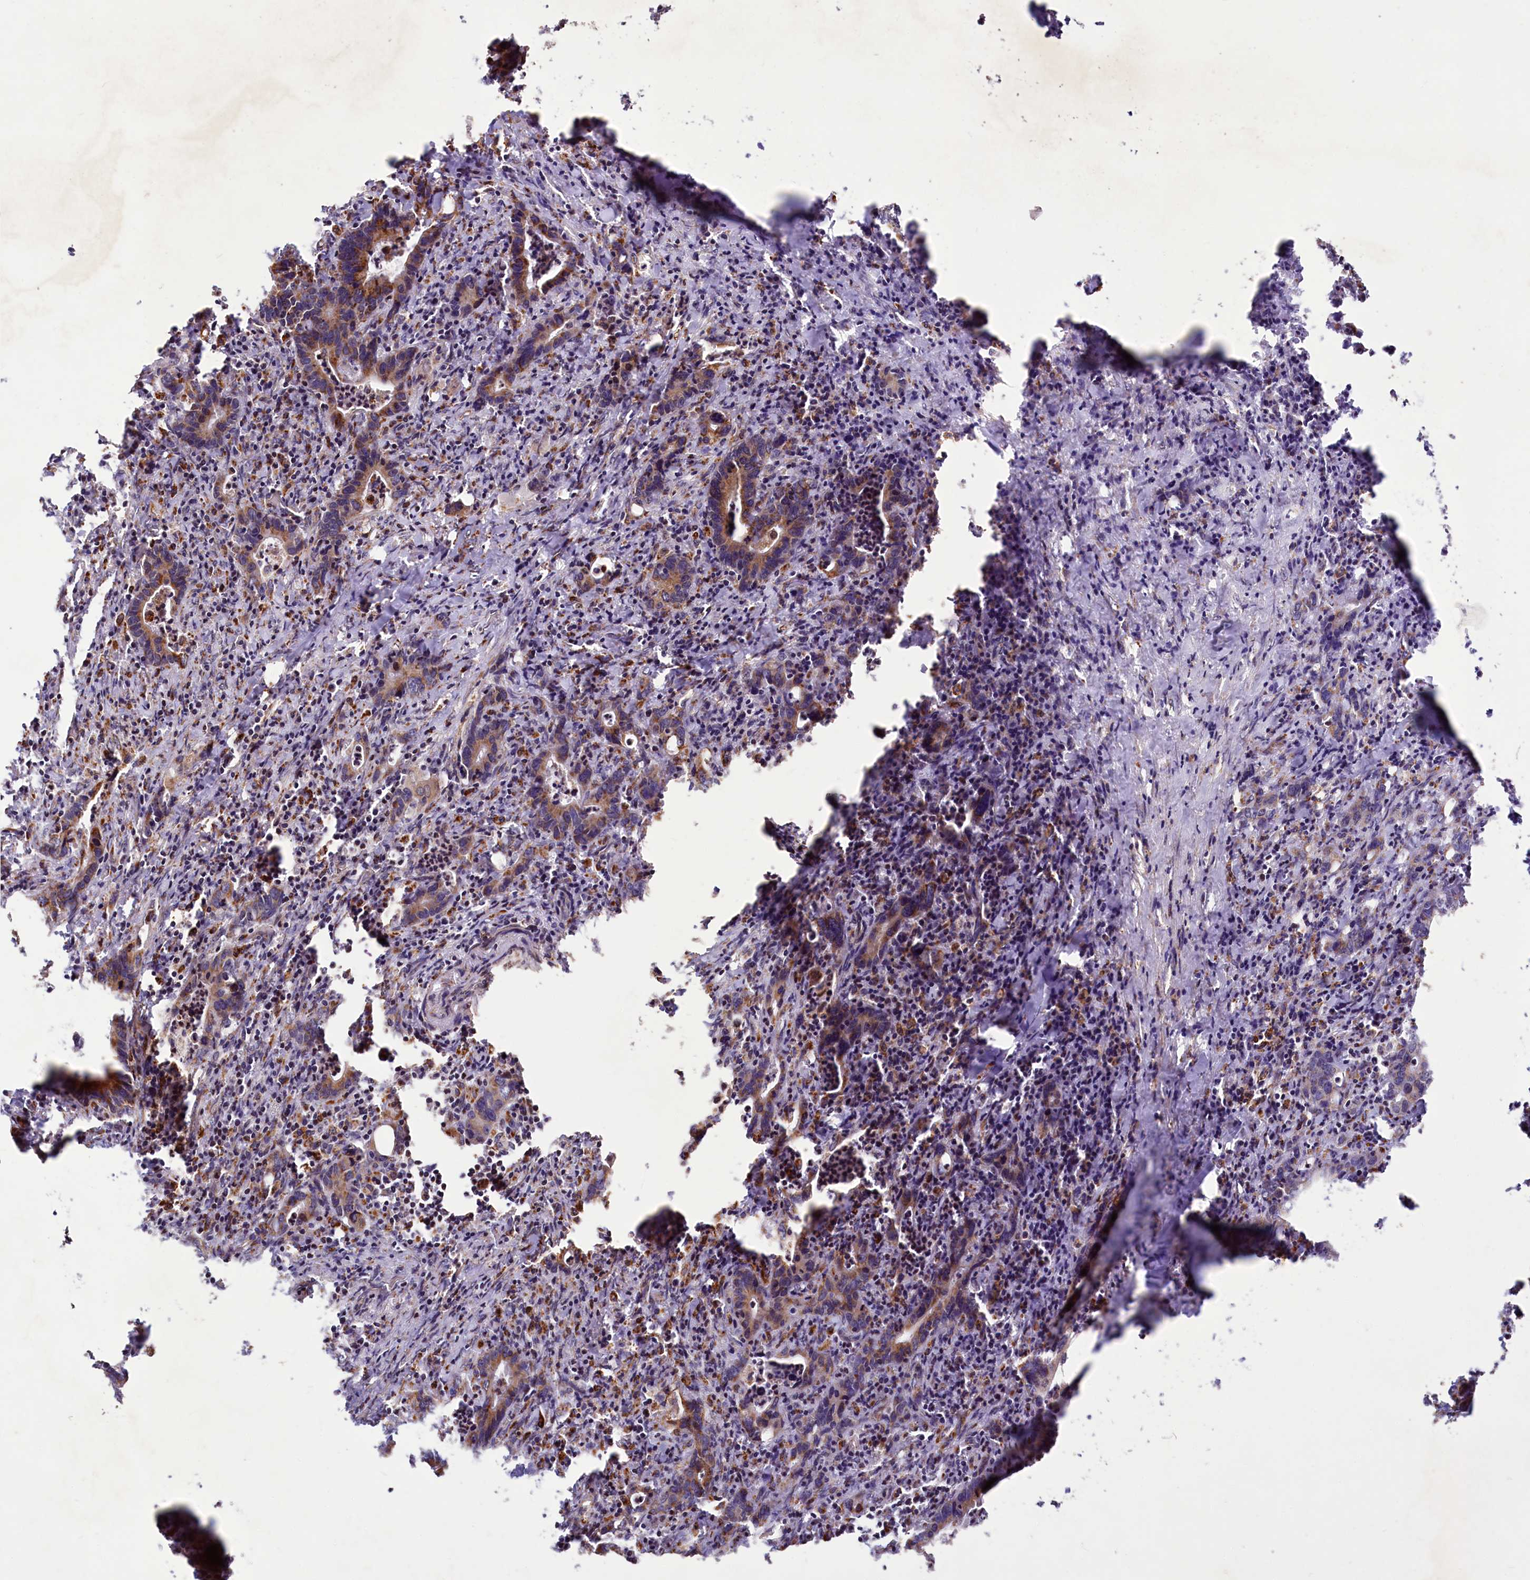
{"staining": {"intensity": "moderate", "quantity": ">75%", "location": "cytoplasmic/membranous"}, "tissue": "colorectal cancer", "cell_type": "Tumor cells", "image_type": "cancer", "snomed": [{"axis": "morphology", "description": "Adenocarcinoma, NOS"}, {"axis": "topography", "description": "Colon"}], "caption": "High-magnification brightfield microscopy of colorectal cancer (adenocarcinoma) stained with DAB (3,3'-diaminobenzidine) (brown) and counterstained with hematoxylin (blue). tumor cells exhibit moderate cytoplasmic/membranous expression is identified in about>75% of cells.", "gene": "DYNC2H1", "patient": {"sex": "female", "age": 75}}